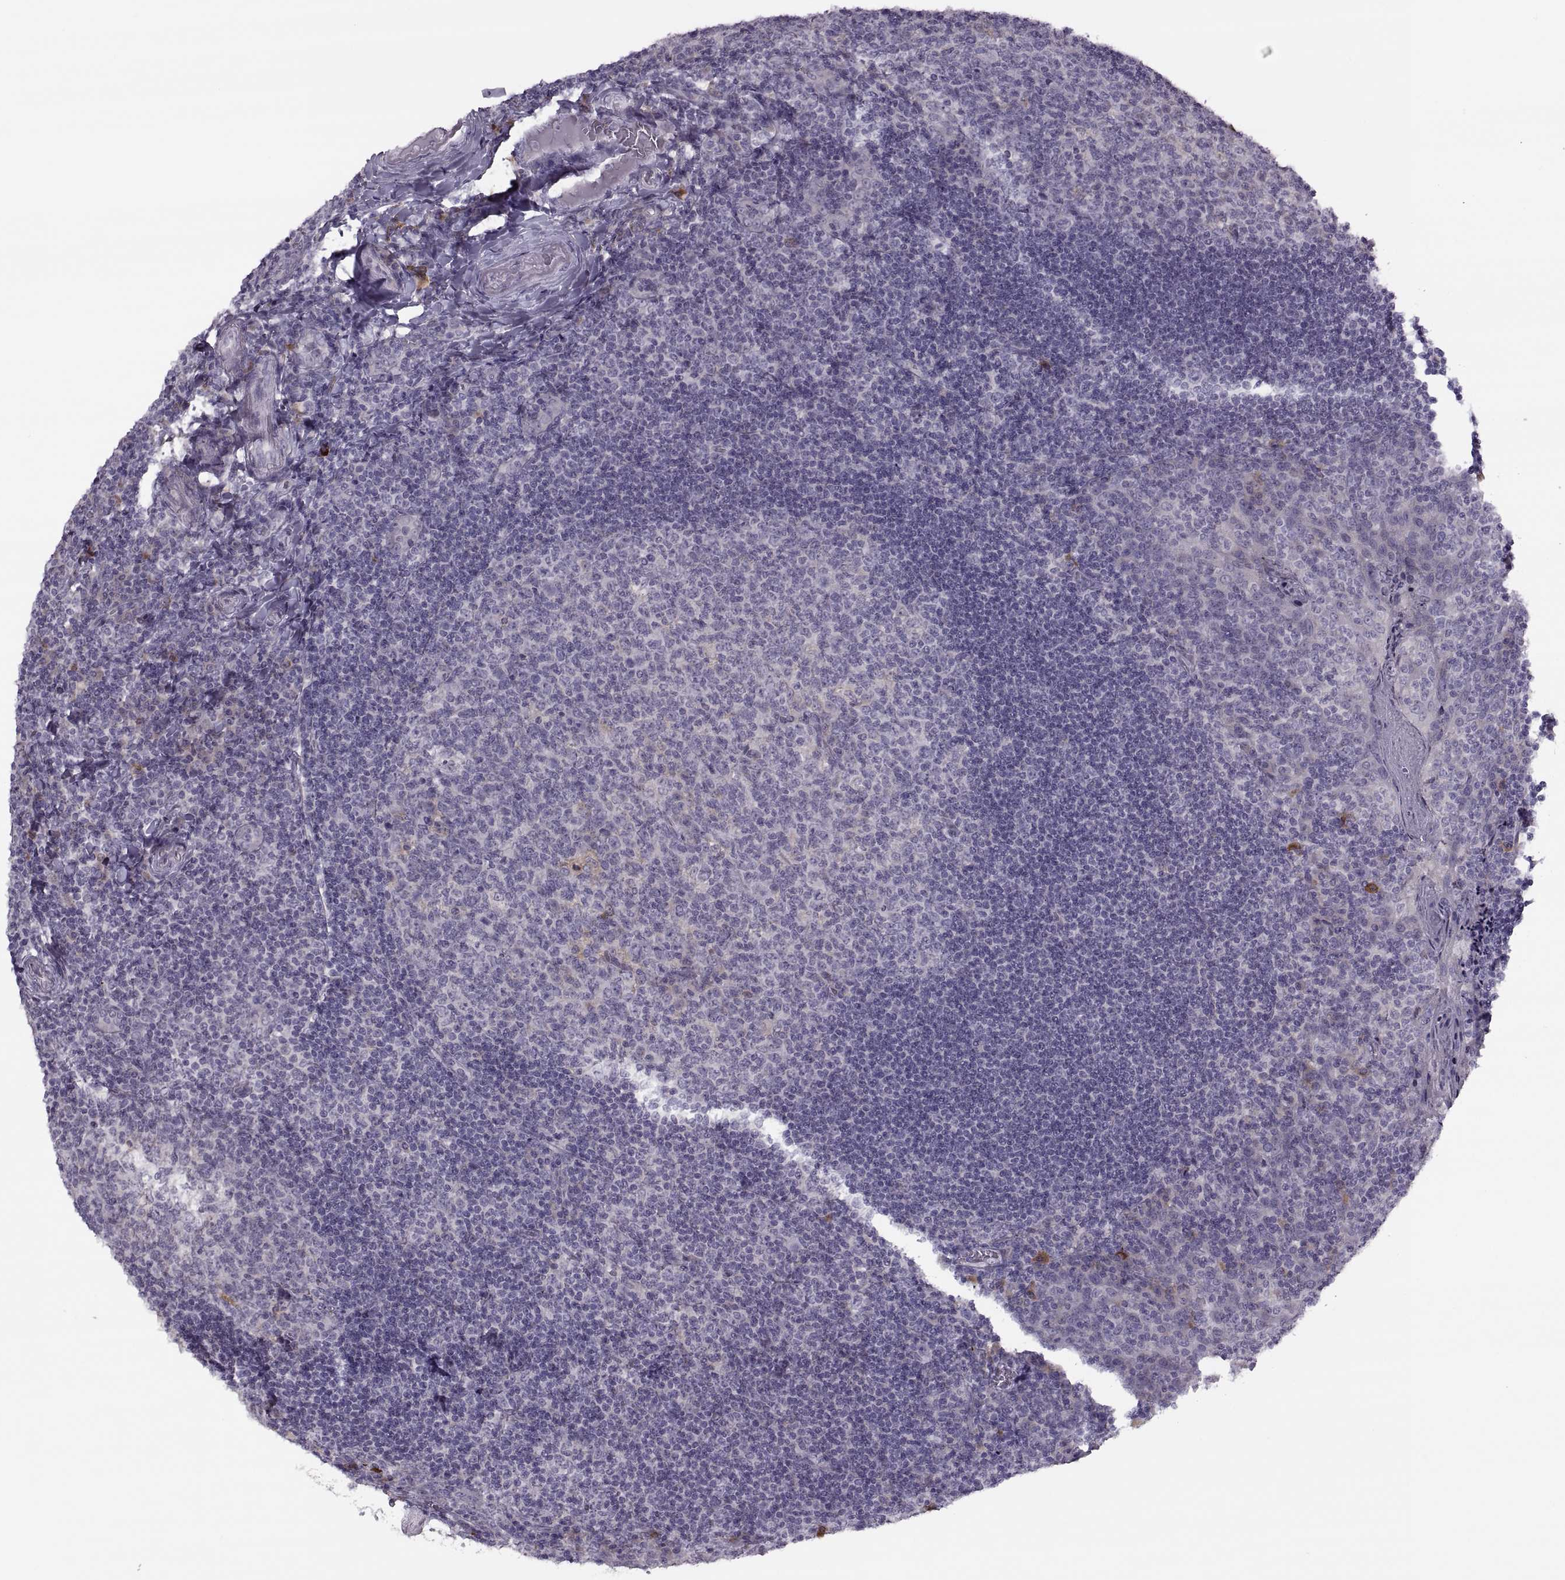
{"staining": {"intensity": "negative", "quantity": "none", "location": "none"}, "tissue": "tonsil", "cell_type": "Germinal center cells", "image_type": "normal", "snomed": [{"axis": "morphology", "description": "Normal tissue, NOS"}, {"axis": "topography", "description": "Tonsil"}], "caption": "The image reveals no significant positivity in germinal center cells of tonsil. (DAB immunohistochemistry visualized using brightfield microscopy, high magnification).", "gene": "H2AP", "patient": {"sex": "male", "age": 17}}